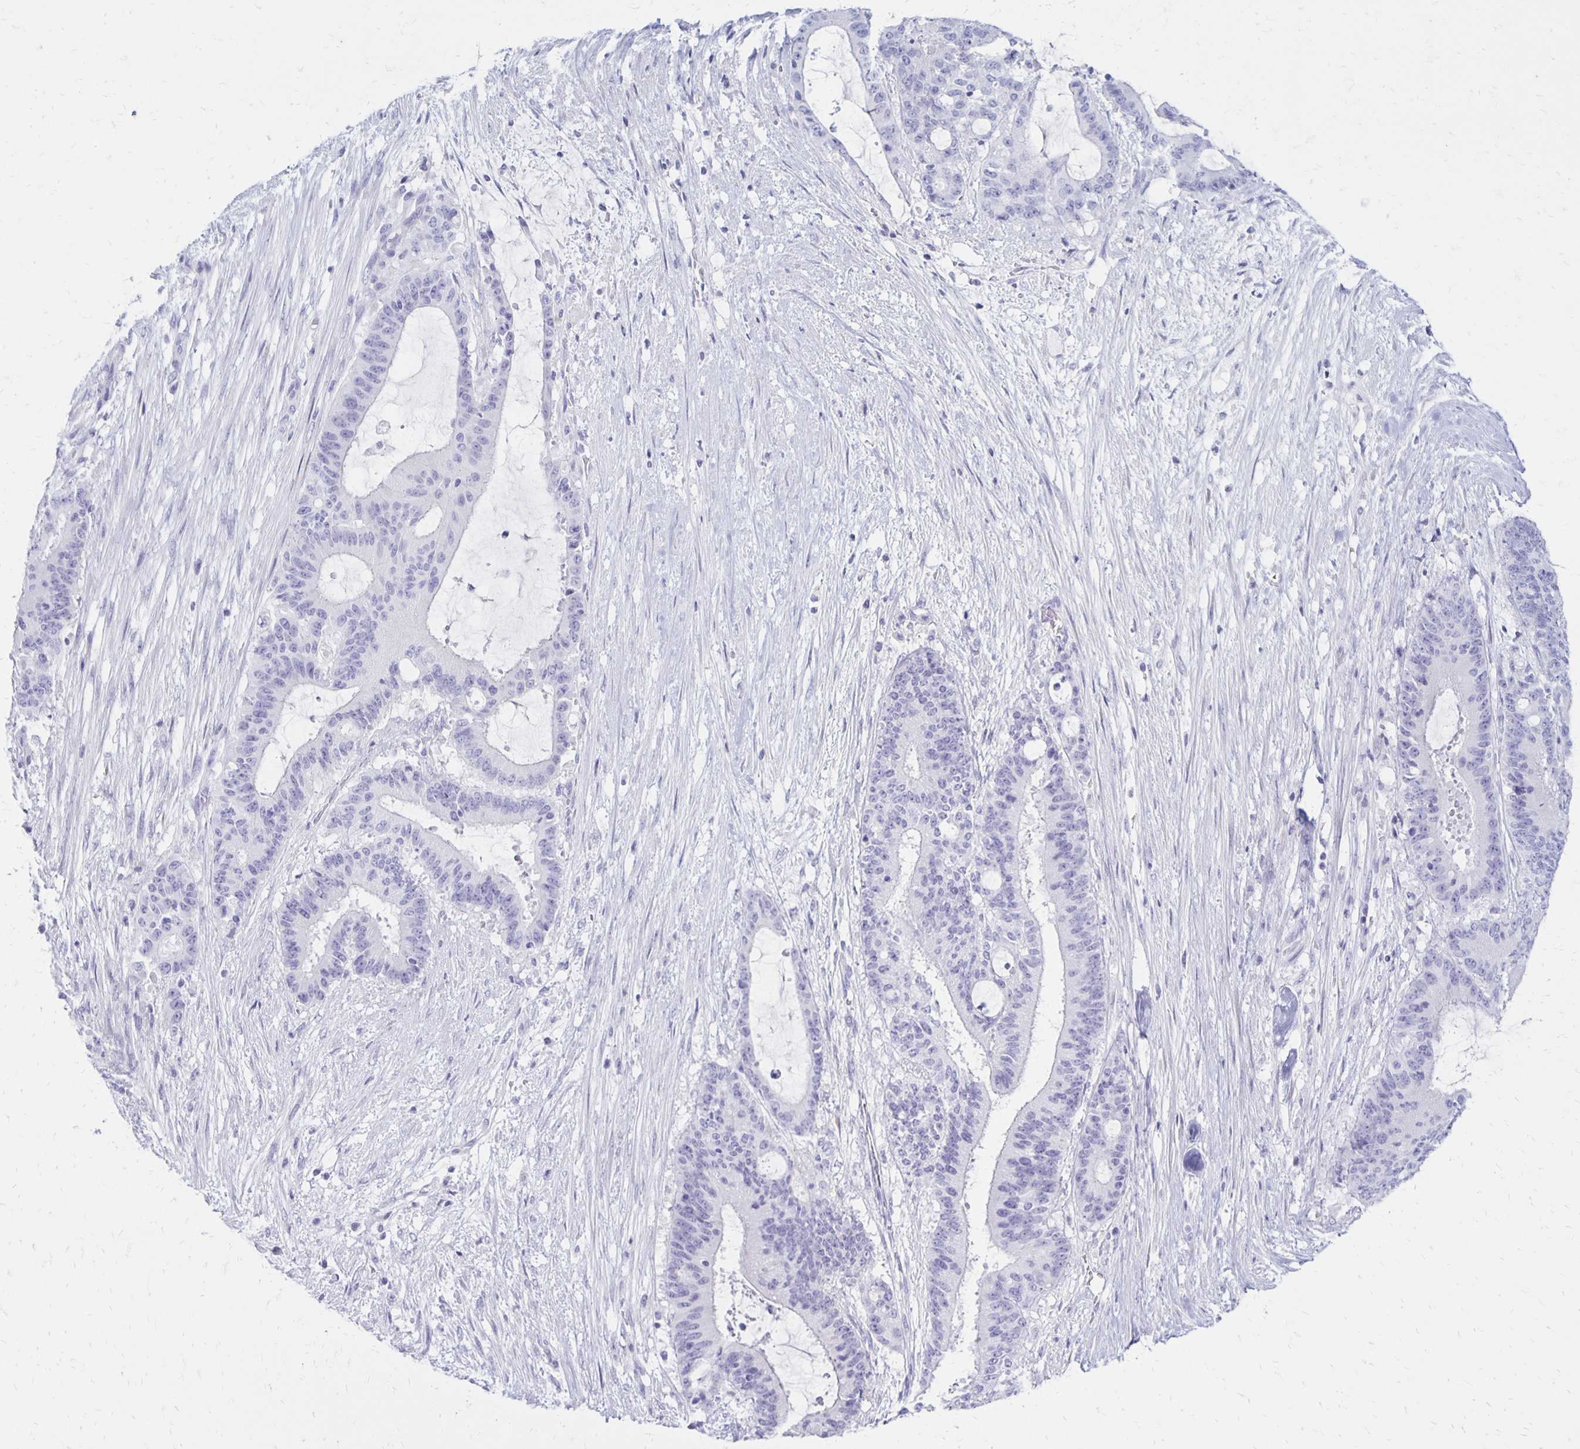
{"staining": {"intensity": "negative", "quantity": "none", "location": "none"}, "tissue": "liver cancer", "cell_type": "Tumor cells", "image_type": "cancer", "snomed": [{"axis": "morphology", "description": "Normal tissue, NOS"}, {"axis": "morphology", "description": "Cholangiocarcinoma"}, {"axis": "topography", "description": "Liver"}, {"axis": "topography", "description": "Peripheral nerve tissue"}], "caption": "IHC of liver cholangiocarcinoma demonstrates no expression in tumor cells. The staining was performed using DAB to visualize the protein expression in brown, while the nuclei were stained in blue with hematoxylin (Magnification: 20x).", "gene": "RYR1", "patient": {"sex": "female", "age": 73}}